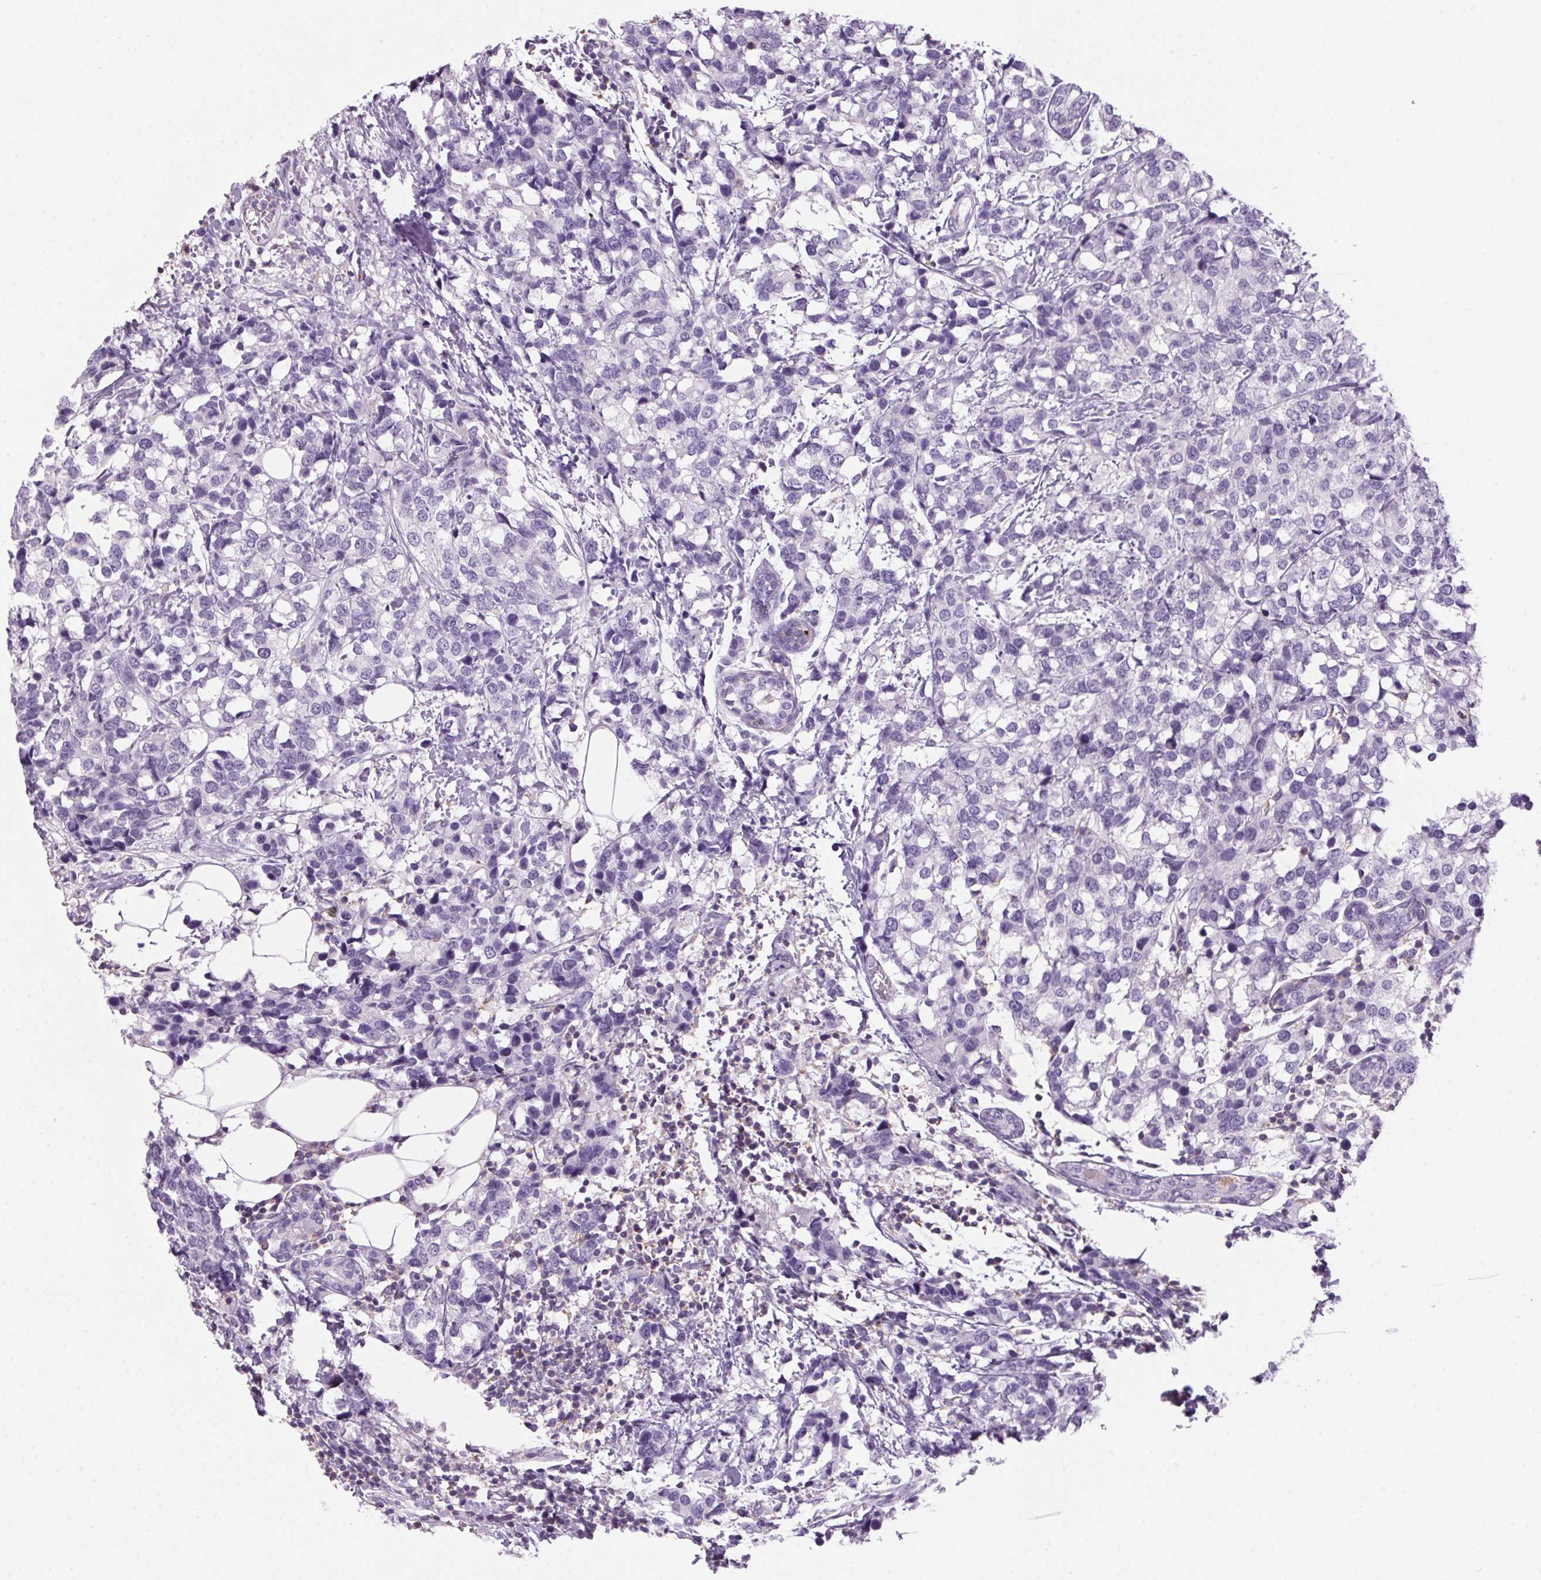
{"staining": {"intensity": "negative", "quantity": "none", "location": "none"}, "tissue": "breast cancer", "cell_type": "Tumor cells", "image_type": "cancer", "snomed": [{"axis": "morphology", "description": "Lobular carcinoma"}, {"axis": "topography", "description": "Breast"}], "caption": "Protein analysis of lobular carcinoma (breast) exhibits no significant staining in tumor cells.", "gene": "S100A2", "patient": {"sex": "female", "age": 59}}